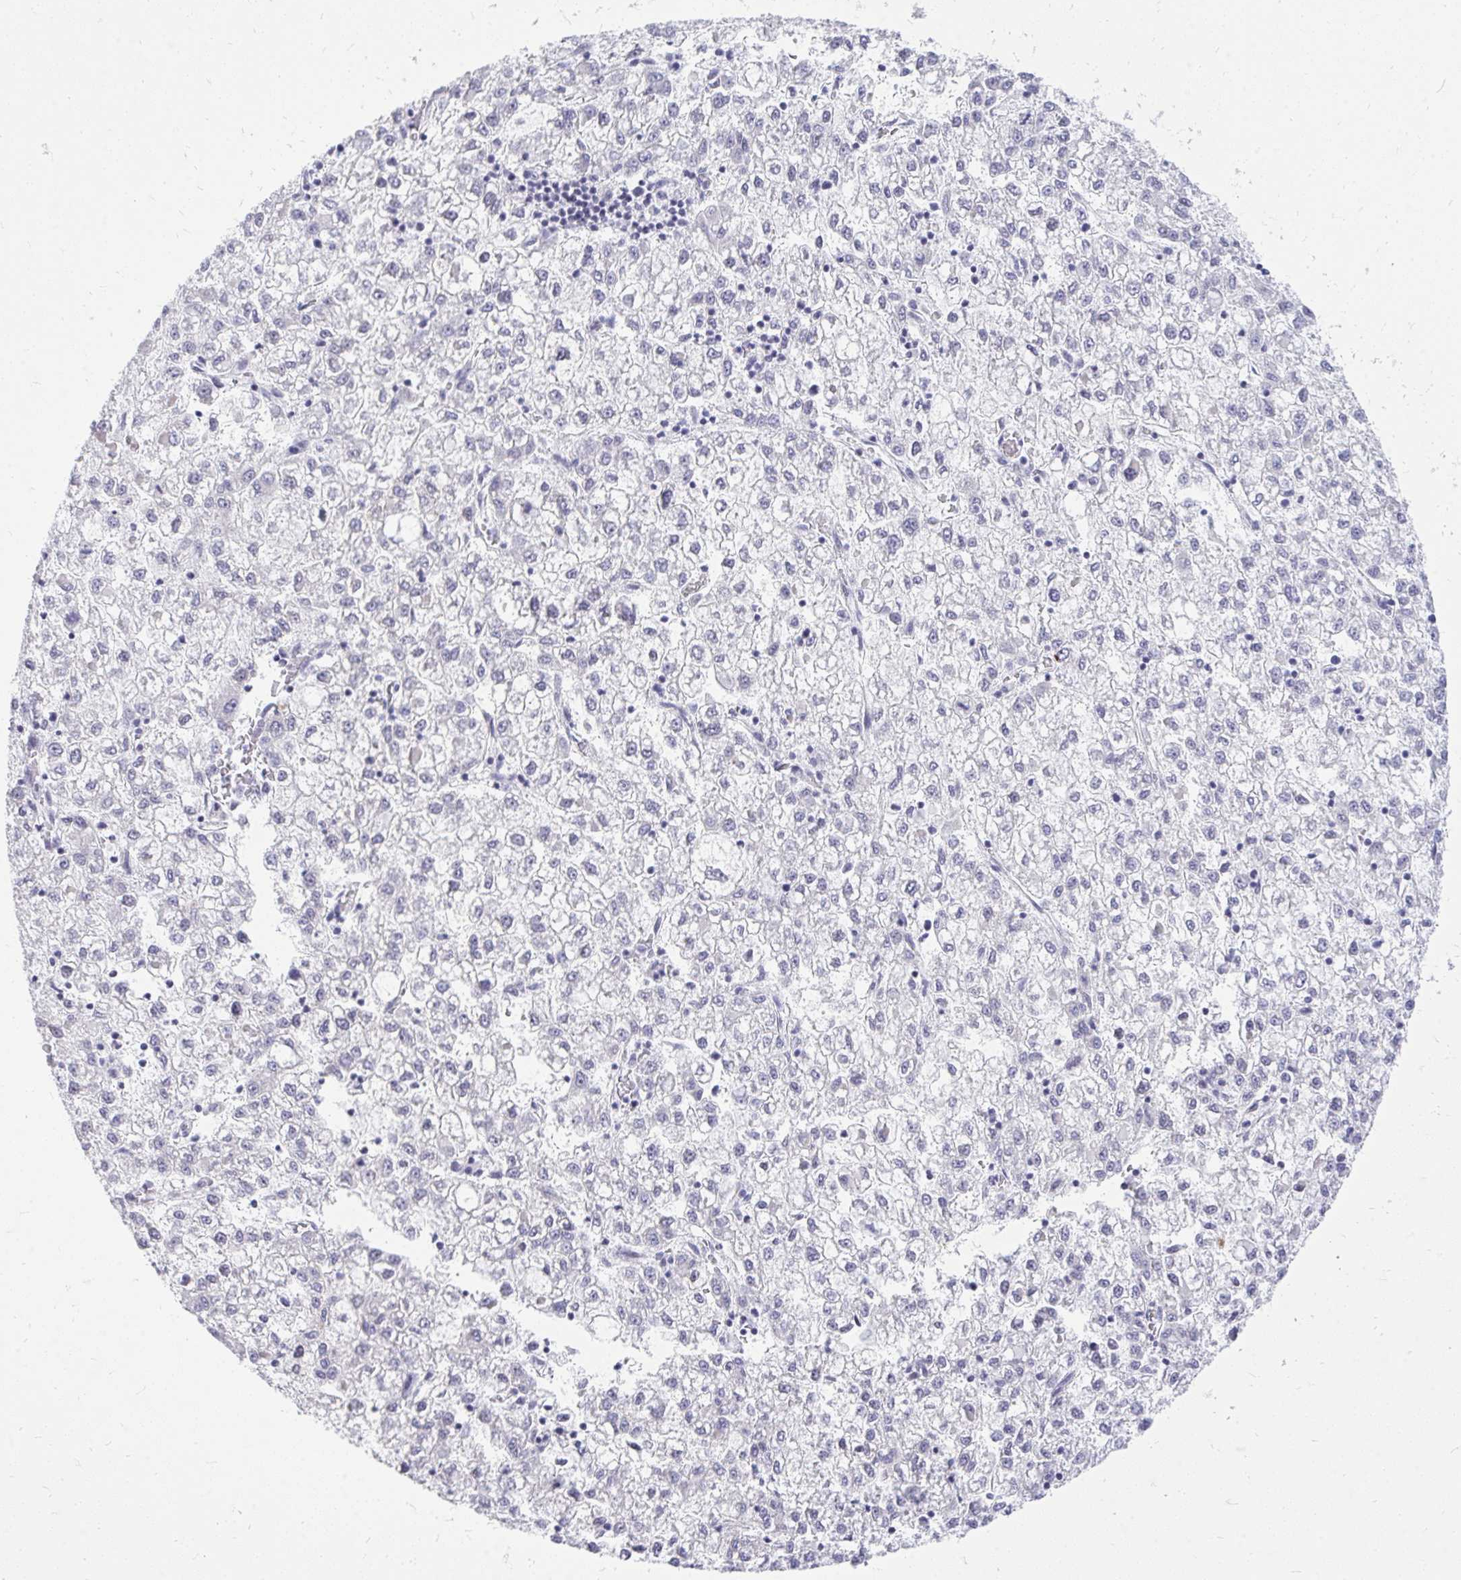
{"staining": {"intensity": "negative", "quantity": "none", "location": "none"}, "tissue": "liver cancer", "cell_type": "Tumor cells", "image_type": "cancer", "snomed": [{"axis": "morphology", "description": "Carcinoma, Hepatocellular, NOS"}, {"axis": "topography", "description": "Liver"}], "caption": "High power microscopy histopathology image of an IHC image of liver cancer (hepatocellular carcinoma), revealing no significant expression in tumor cells.", "gene": "GABRA1", "patient": {"sex": "male", "age": 40}}